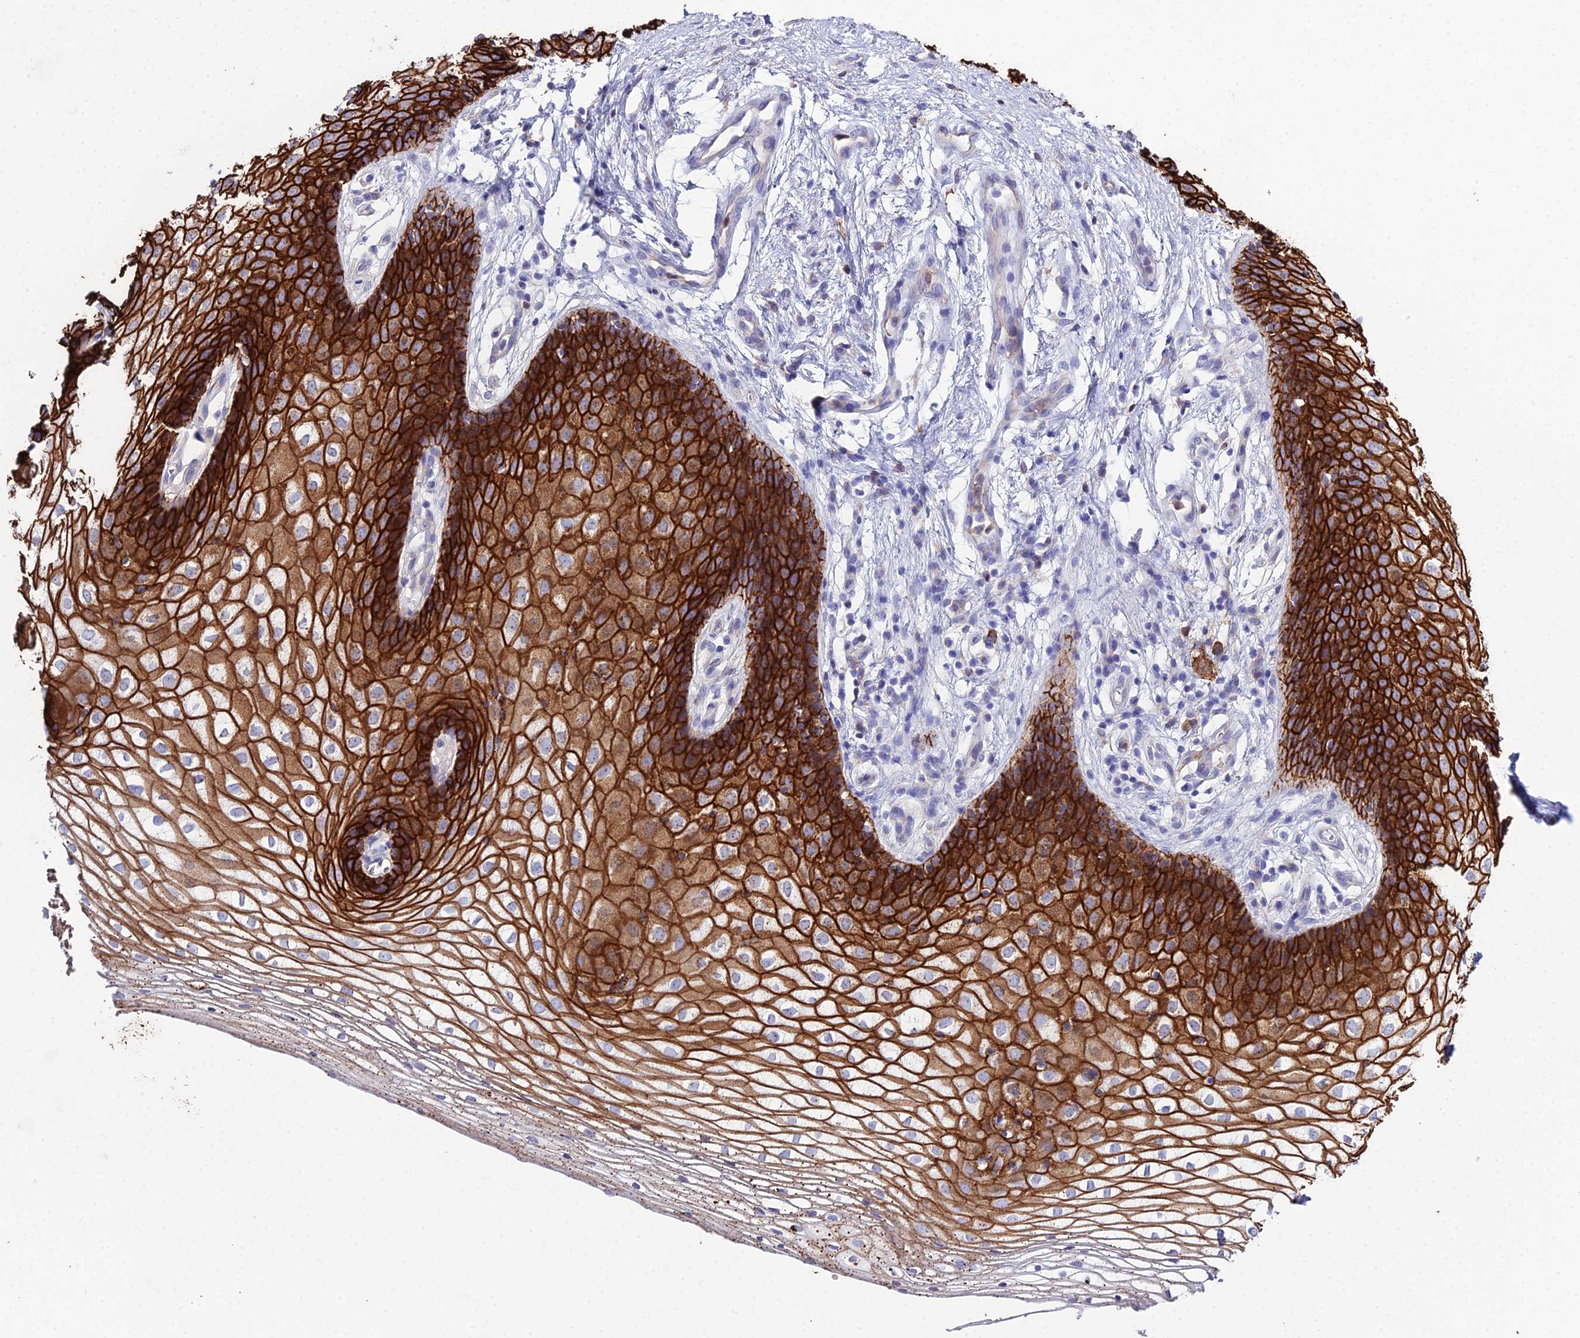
{"staining": {"intensity": "strong", "quantity": ">75%", "location": "cytoplasmic/membranous"}, "tissue": "vagina", "cell_type": "Squamous epithelial cells", "image_type": "normal", "snomed": [{"axis": "morphology", "description": "Normal tissue, NOS"}, {"axis": "topography", "description": "Vagina"}], "caption": "Protein staining of unremarkable vagina exhibits strong cytoplasmic/membranous positivity in about >75% of squamous epithelial cells. (DAB (3,3'-diaminobenzidine) = brown stain, brightfield microscopy at high magnification).", "gene": "OR1Q1", "patient": {"sex": "female", "age": 34}}